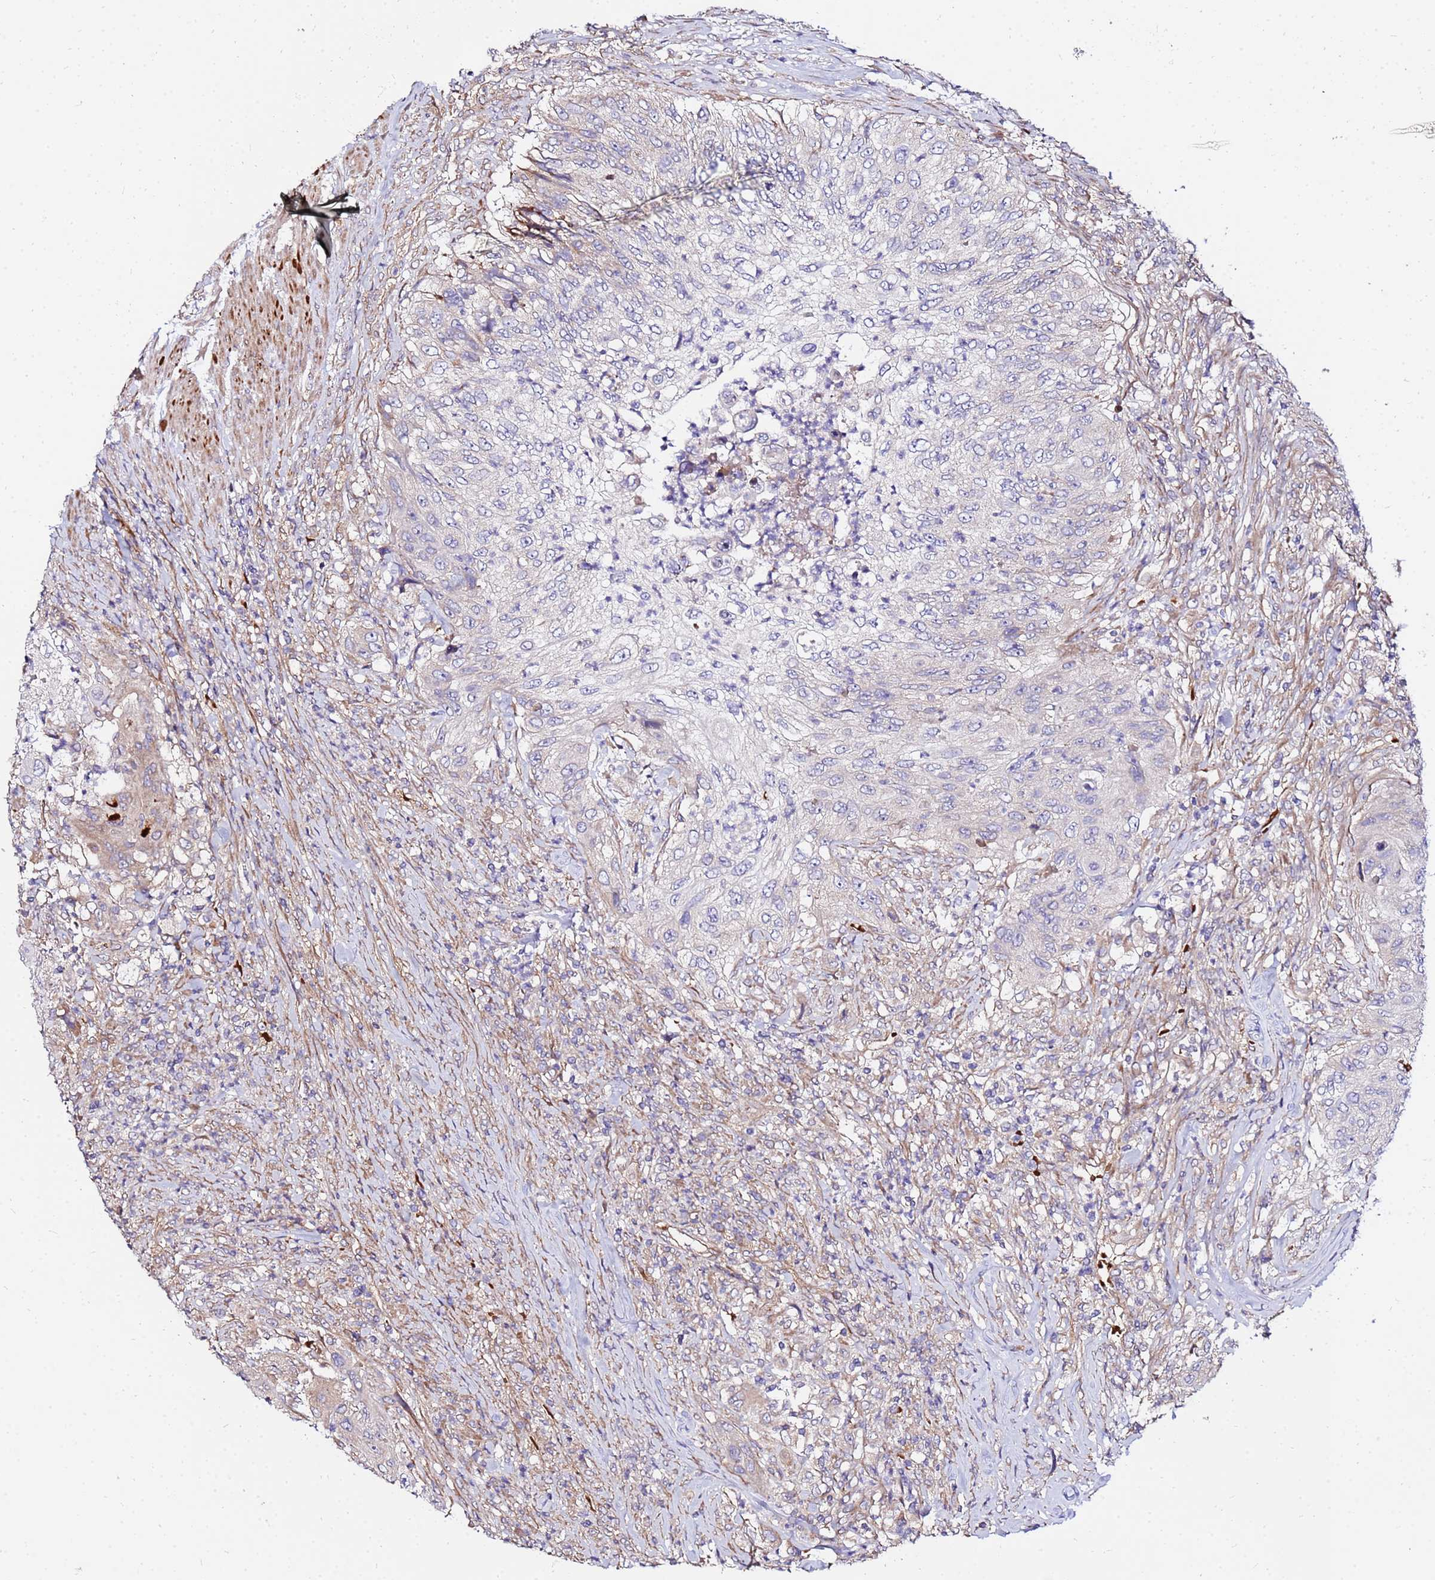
{"staining": {"intensity": "negative", "quantity": "none", "location": "none"}, "tissue": "urothelial cancer", "cell_type": "Tumor cells", "image_type": "cancer", "snomed": [{"axis": "morphology", "description": "Urothelial carcinoma, High grade"}, {"axis": "topography", "description": "Urinary bladder"}], "caption": "Micrograph shows no protein expression in tumor cells of urothelial cancer tissue. The staining is performed using DAB brown chromogen with nuclei counter-stained in using hematoxylin.", "gene": "WWC2", "patient": {"sex": "female", "age": 60}}